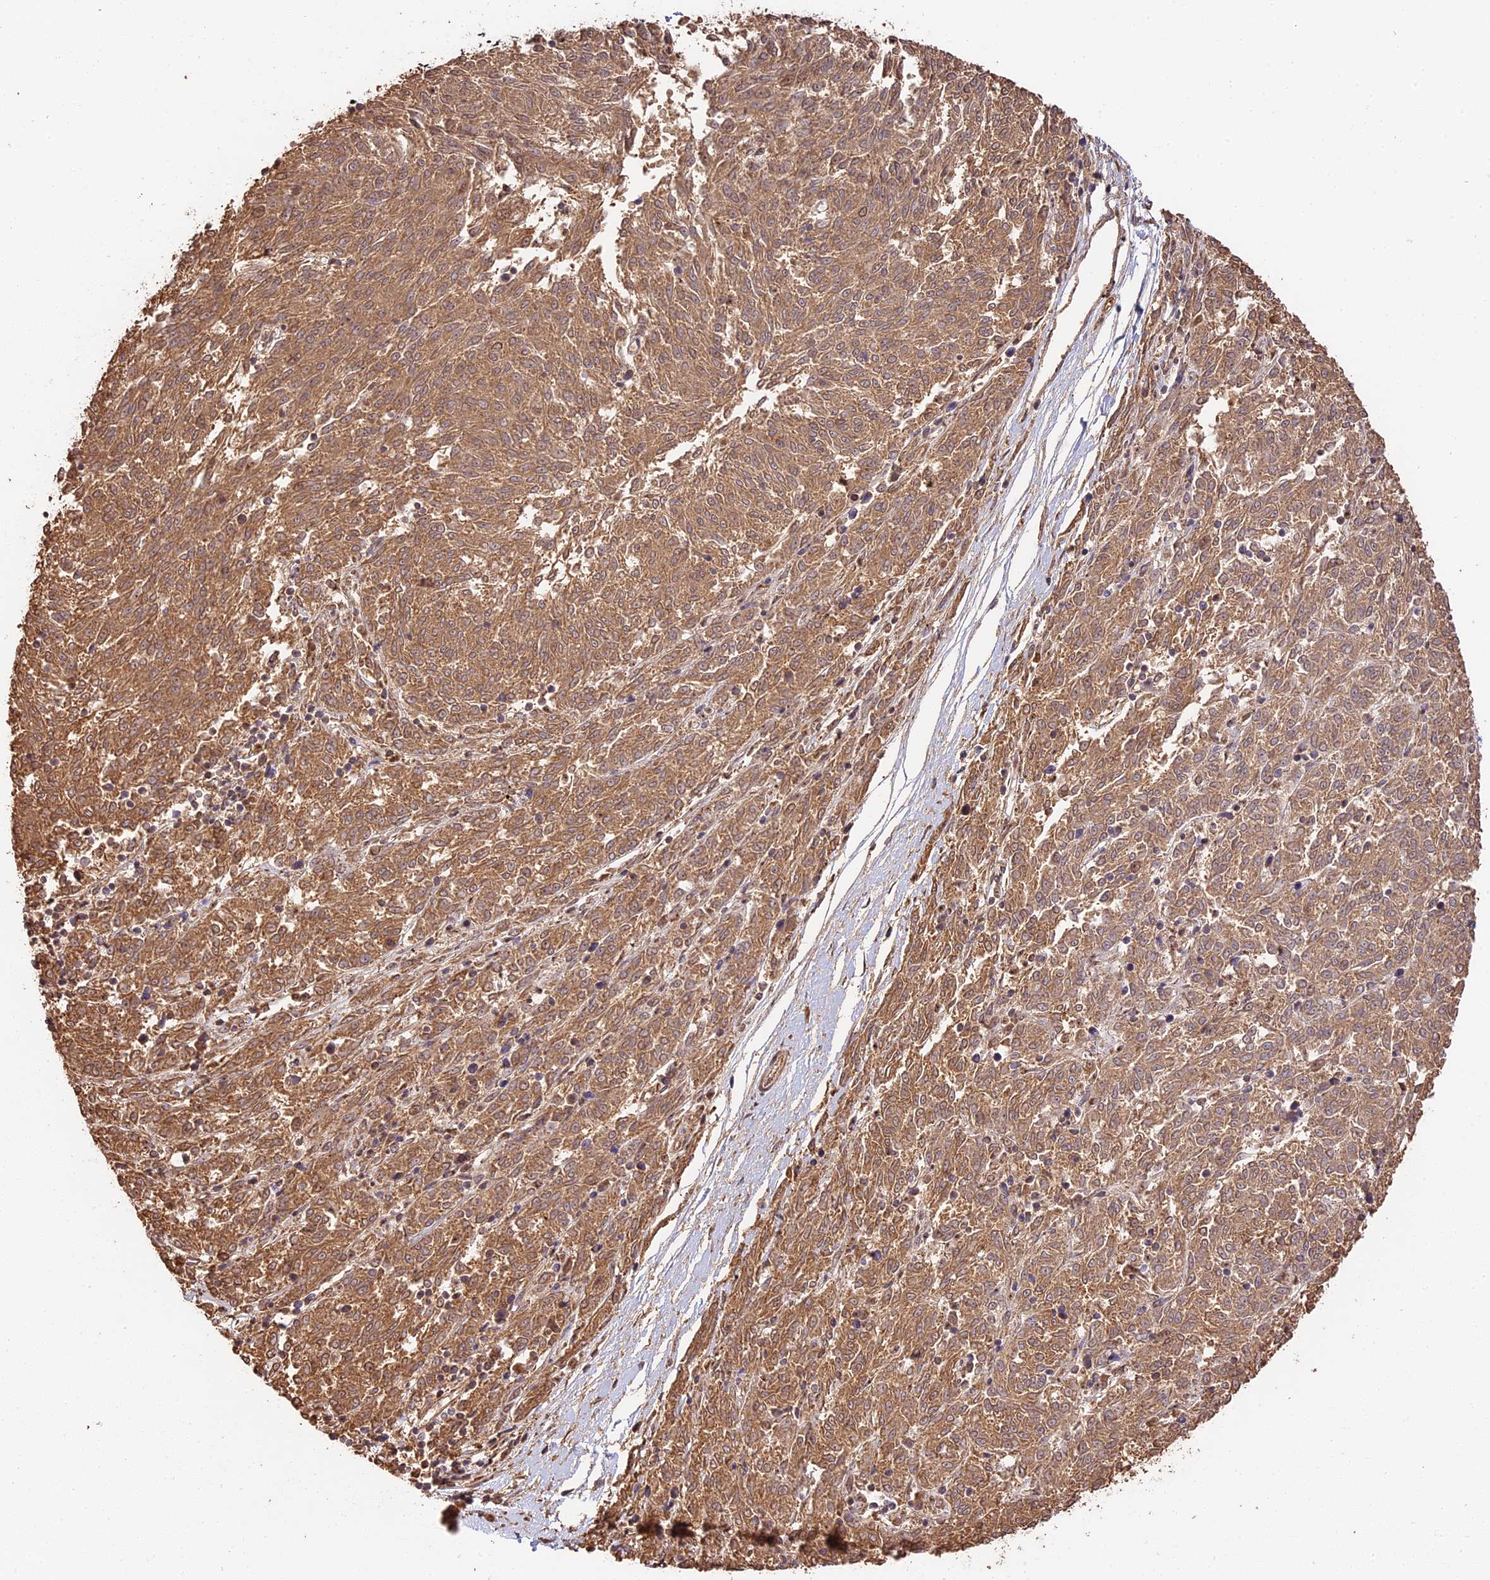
{"staining": {"intensity": "moderate", "quantity": ">75%", "location": "cytoplasmic/membranous"}, "tissue": "melanoma", "cell_type": "Tumor cells", "image_type": "cancer", "snomed": [{"axis": "morphology", "description": "Malignant melanoma, NOS"}, {"axis": "topography", "description": "Skin"}], "caption": "Protein staining exhibits moderate cytoplasmic/membranous positivity in approximately >75% of tumor cells in malignant melanoma. The staining is performed using DAB (3,3'-diaminobenzidine) brown chromogen to label protein expression. The nuclei are counter-stained blue using hematoxylin.", "gene": "PPP1R37", "patient": {"sex": "female", "age": 72}}